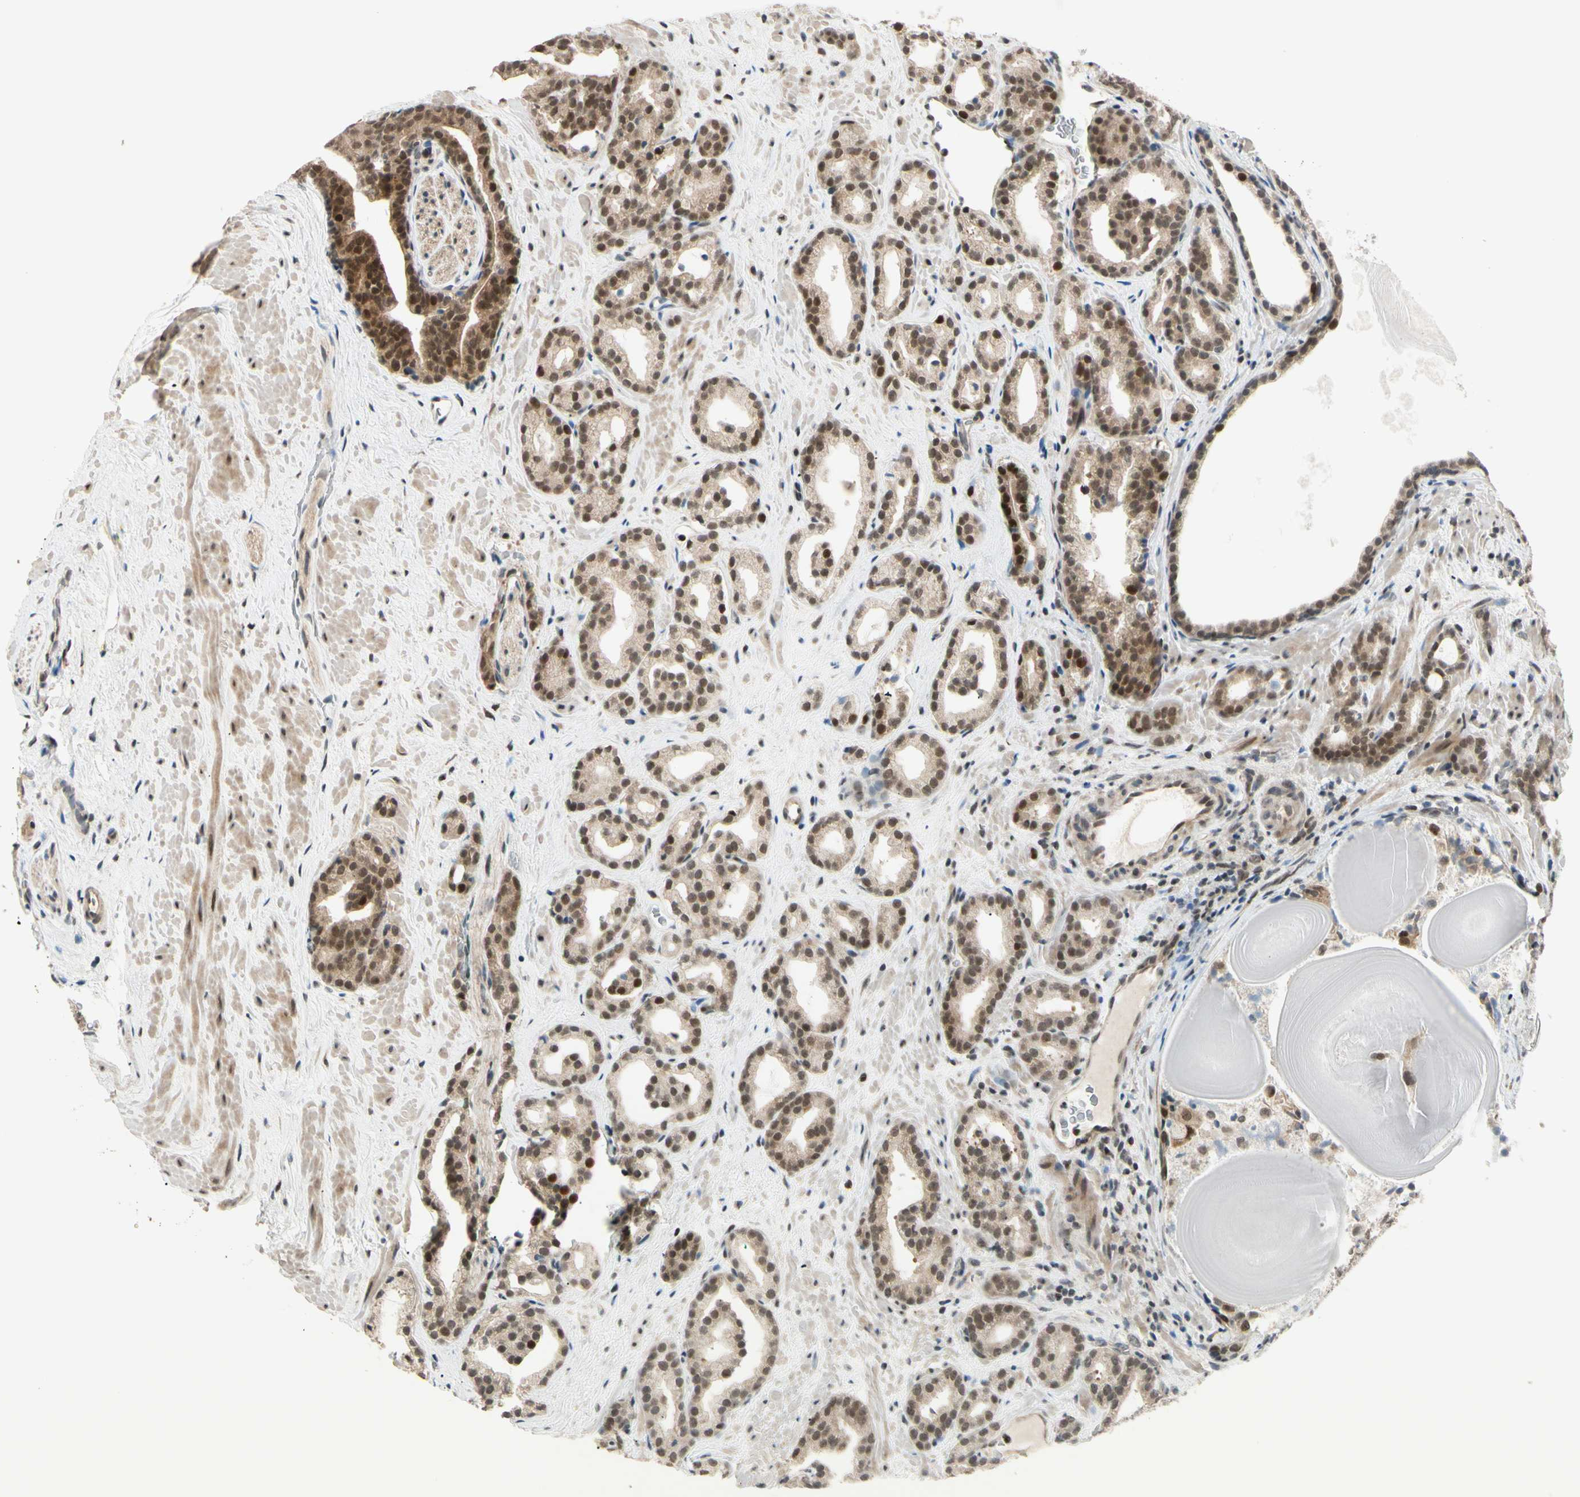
{"staining": {"intensity": "moderate", "quantity": ">75%", "location": "cytoplasmic/membranous,nuclear"}, "tissue": "prostate cancer", "cell_type": "Tumor cells", "image_type": "cancer", "snomed": [{"axis": "morphology", "description": "Adenocarcinoma, Low grade"}, {"axis": "topography", "description": "Prostate"}], "caption": "Moderate cytoplasmic/membranous and nuclear expression for a protein is present in about >75% of tumor cells of prostate cancer using immunohistochemistry.", "gene": "BRMS1", "patient": {"sex": "male", "age": 63}}